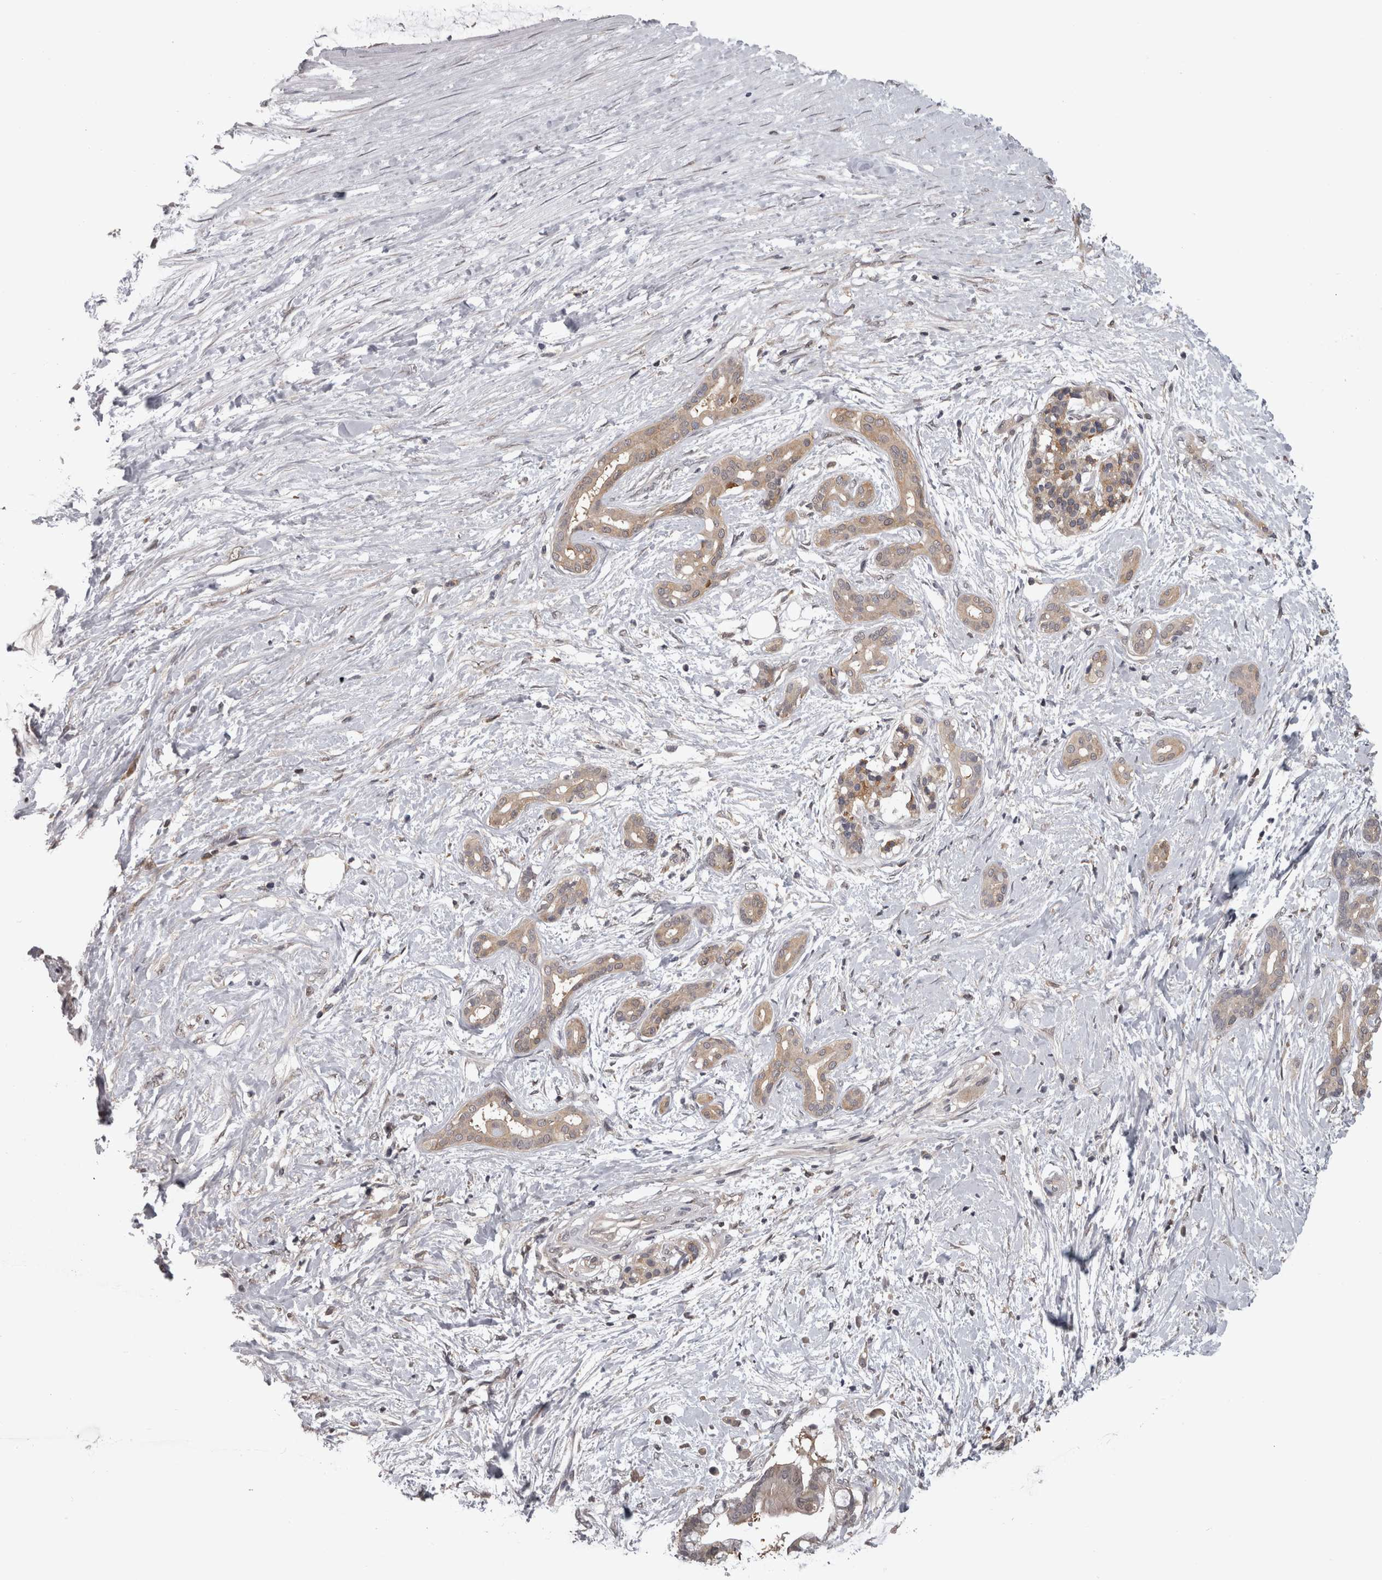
{"staining": {"intensity": "weak", "quantity": ">75%", "location": "cytoplasmic/membranous"}, "tissue": "pancreatic cancer", "cell_type": "Tumor cells", "image_type": "cancer", "snomed": [{"axis": "morphology", "description": "Adenocarcinoma, NOS"}, {"axis": "topography", "description": "Pancreas"}], "caption": "Pancreatic cancer (adenocarcinoma) stained with DAB (3,3'-diaminobenzidine) IHC shows low levels of weak cytoplasmic/membranous positivity in about >75% of tumor cells.", "gene": "APRT", "patient": {"sex": "male", "age": 41}}